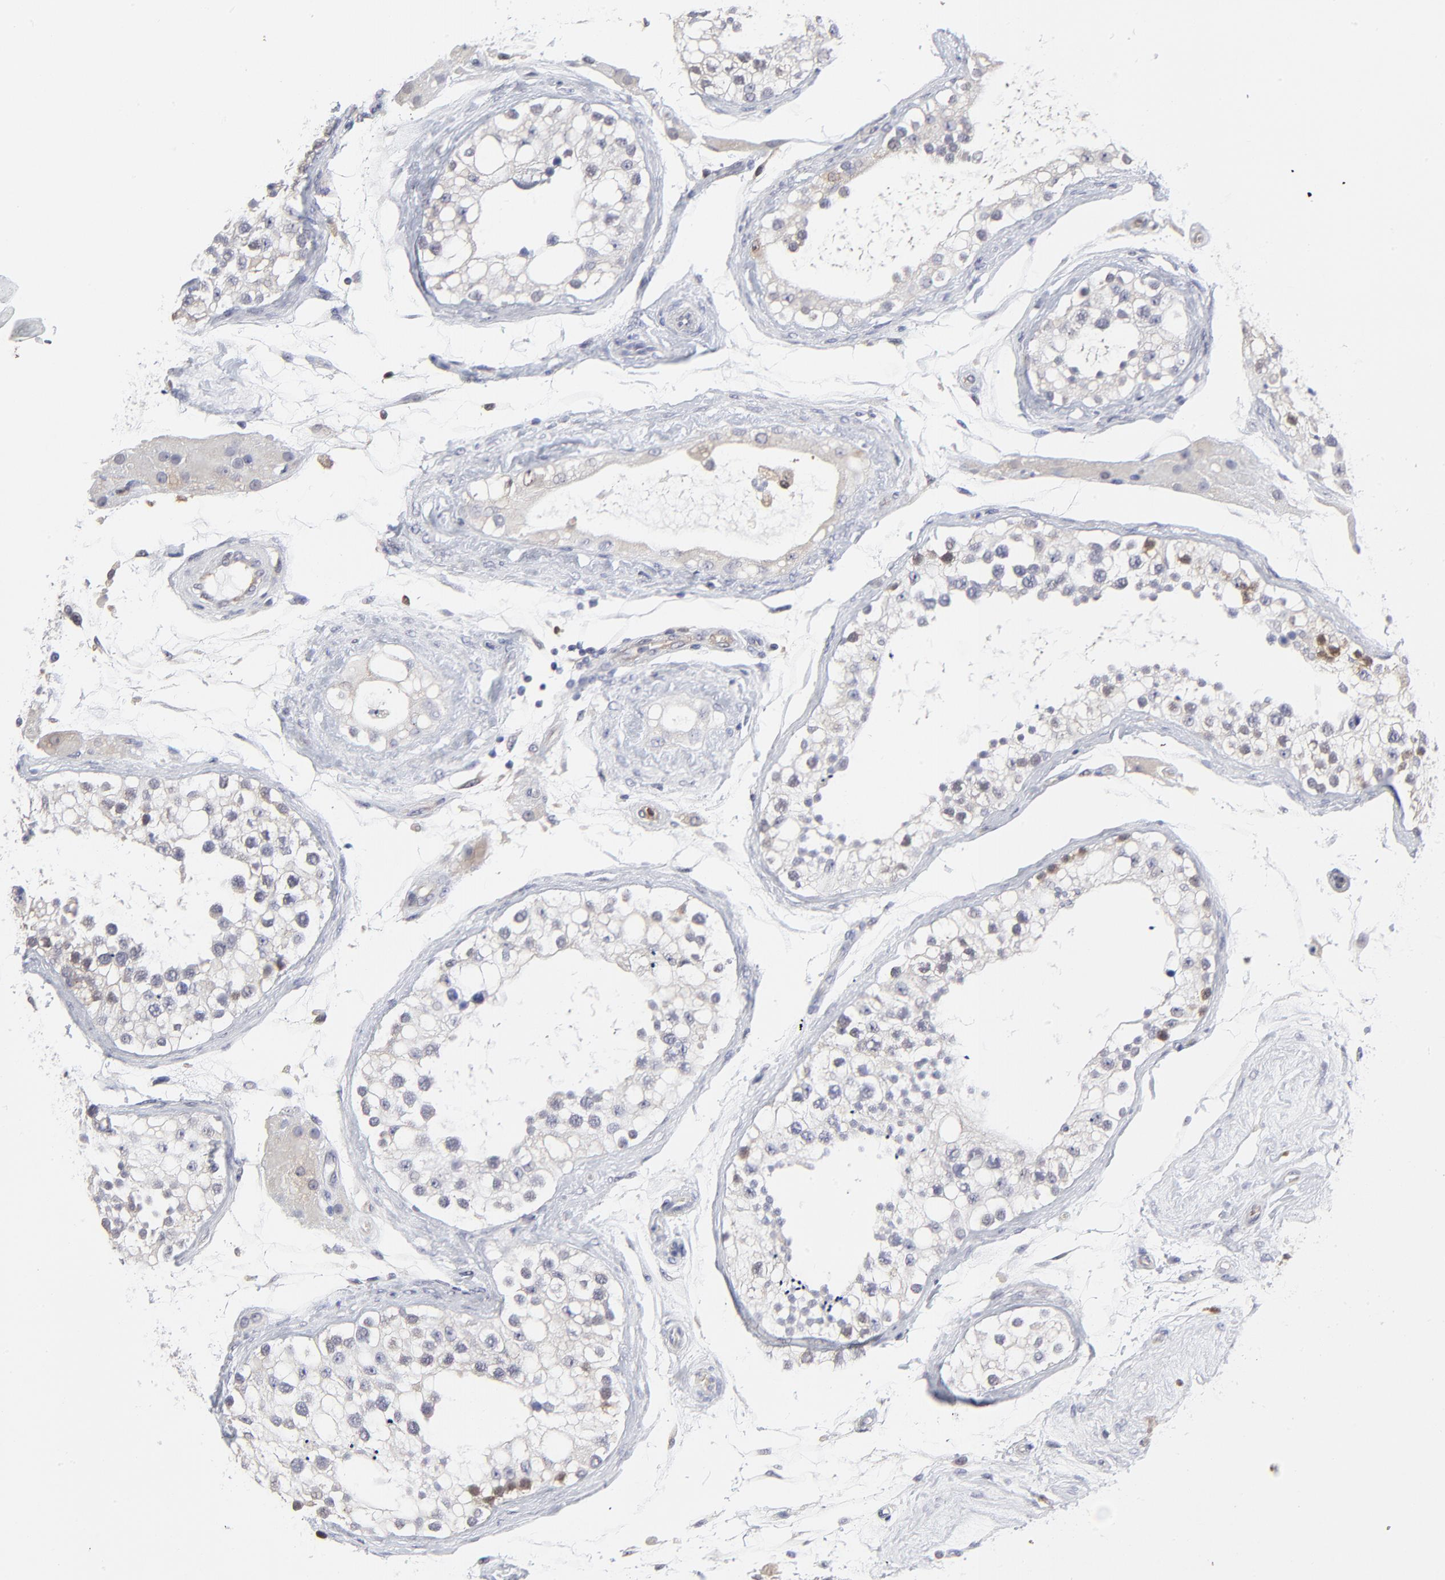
{"staining": {"intensity": "negative", "quantity": "none", "location": "none"}, "tissue": "testis", "cell_type": "Cells in seminiferous ducts", "image_type": "normal", "snomed": [{"axis": "morphology", "description": "Normal tissue, NOS"}, {"axis": "topography", "description": "Testis"}], "caption": "DAB immunohistochemical staining of unremarkable human testis exhibits no significant positivity in cells in seminiferous ducts. (DAB (3,3'-diaminobenzidine) immunohistochemistry, high magnification).", "gene": "CASP3", "patient": {"sex": "male", "age": 68}}